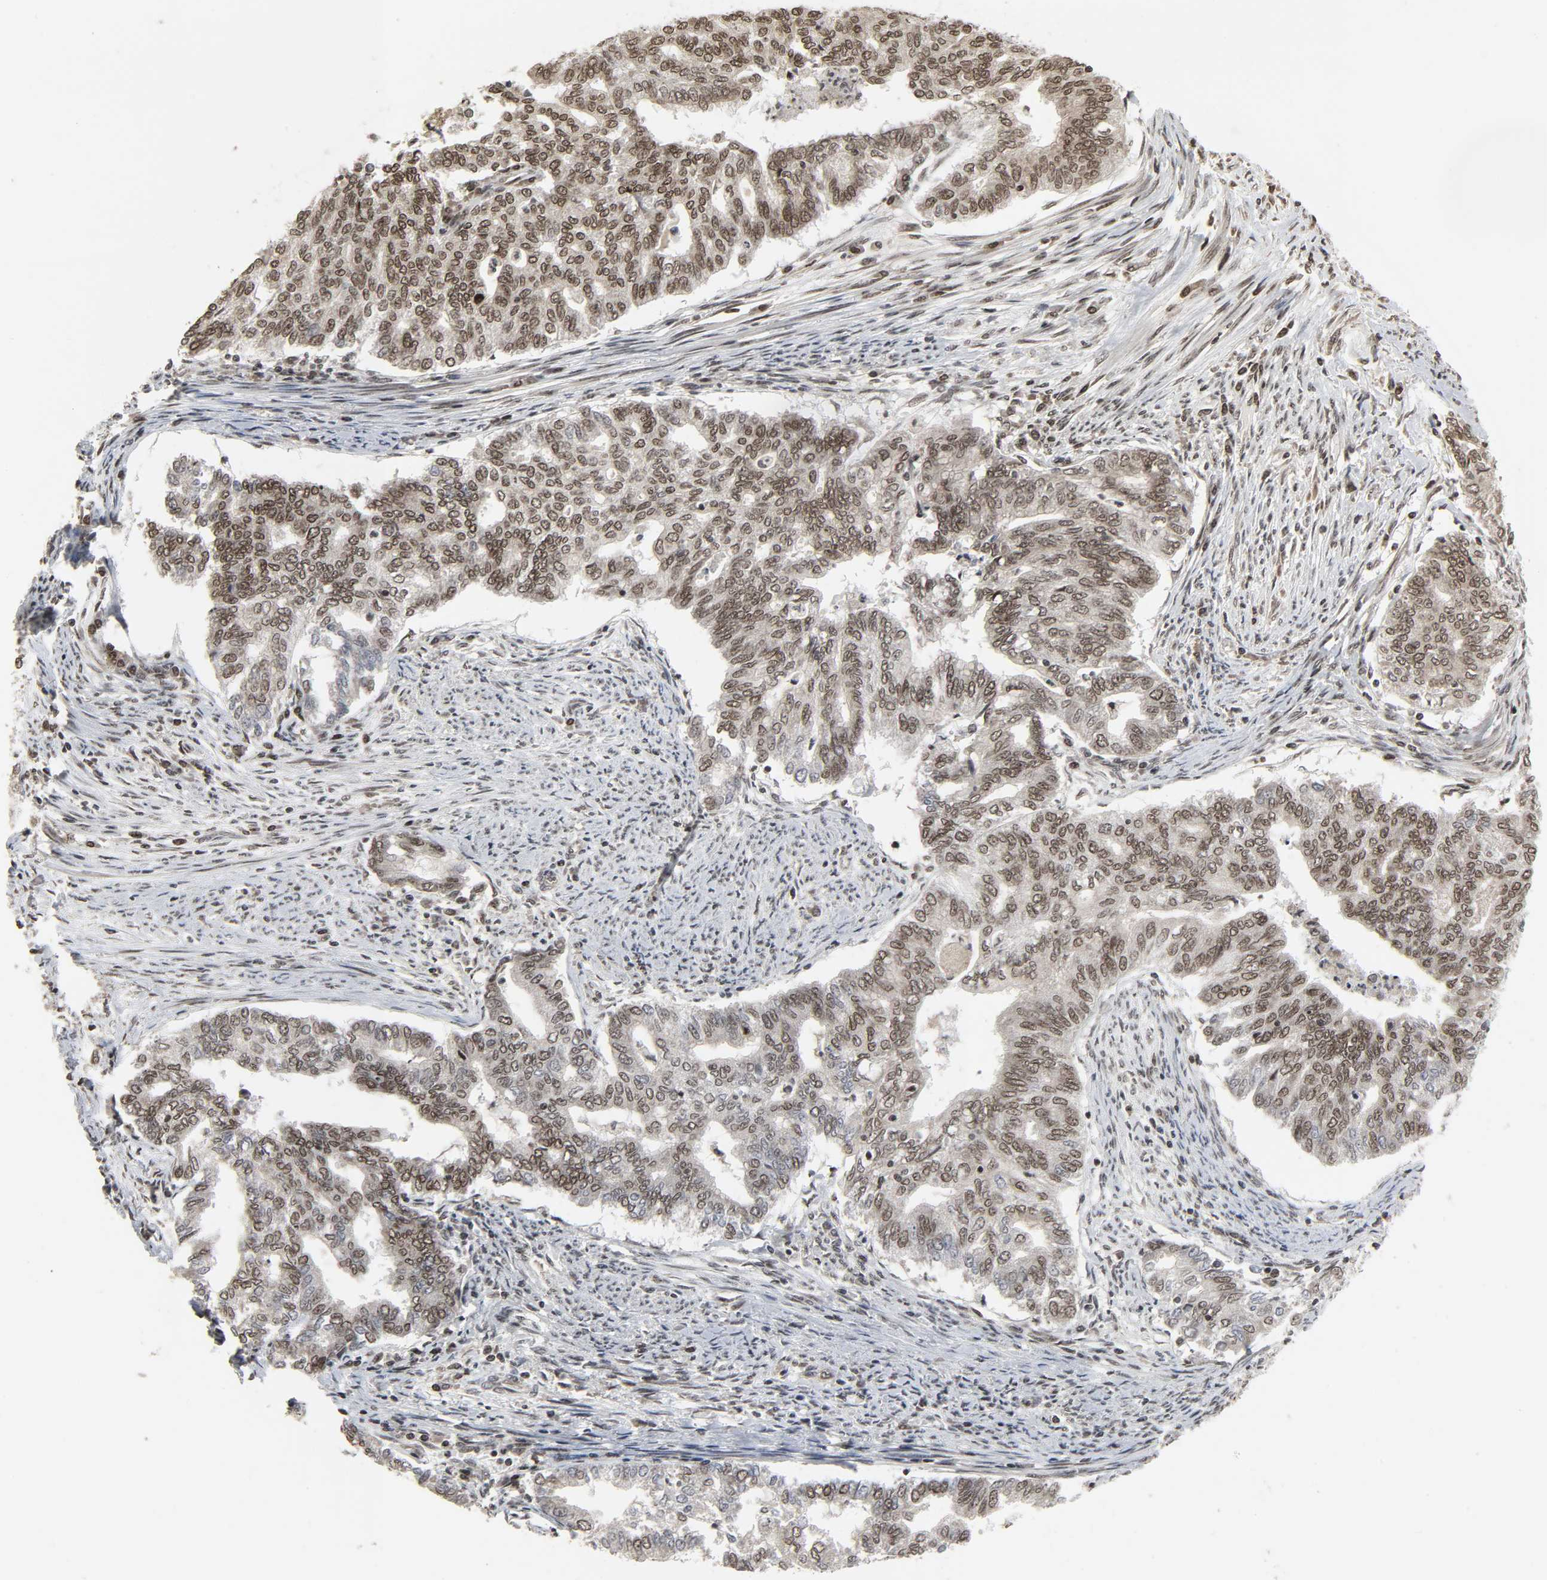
{"staining": {"intensity": "weak", "quantity": "25%-75%", "location": "nuclear"}, "tissue": "endometrial cancer", "cell_type": "Tumor cells", "image_type": "cancer", "snomed": [{"axis": "morphology", "description": "Adenocarcinoma, NOS"}, {"axis": "topography", "description": "Endometrium"}], "caption": "A photomicrograph of human adenocarcinoma (endometrial) stained for a protein displays weak nuclear brown staining in tumor cells. The protein is stained brown, and the nuclei are stained in blue (DAB IHC with brightfield microscopy, high magnification).", "gene": "XRCC1", "patient": {"sex": "female", "age": 79}}